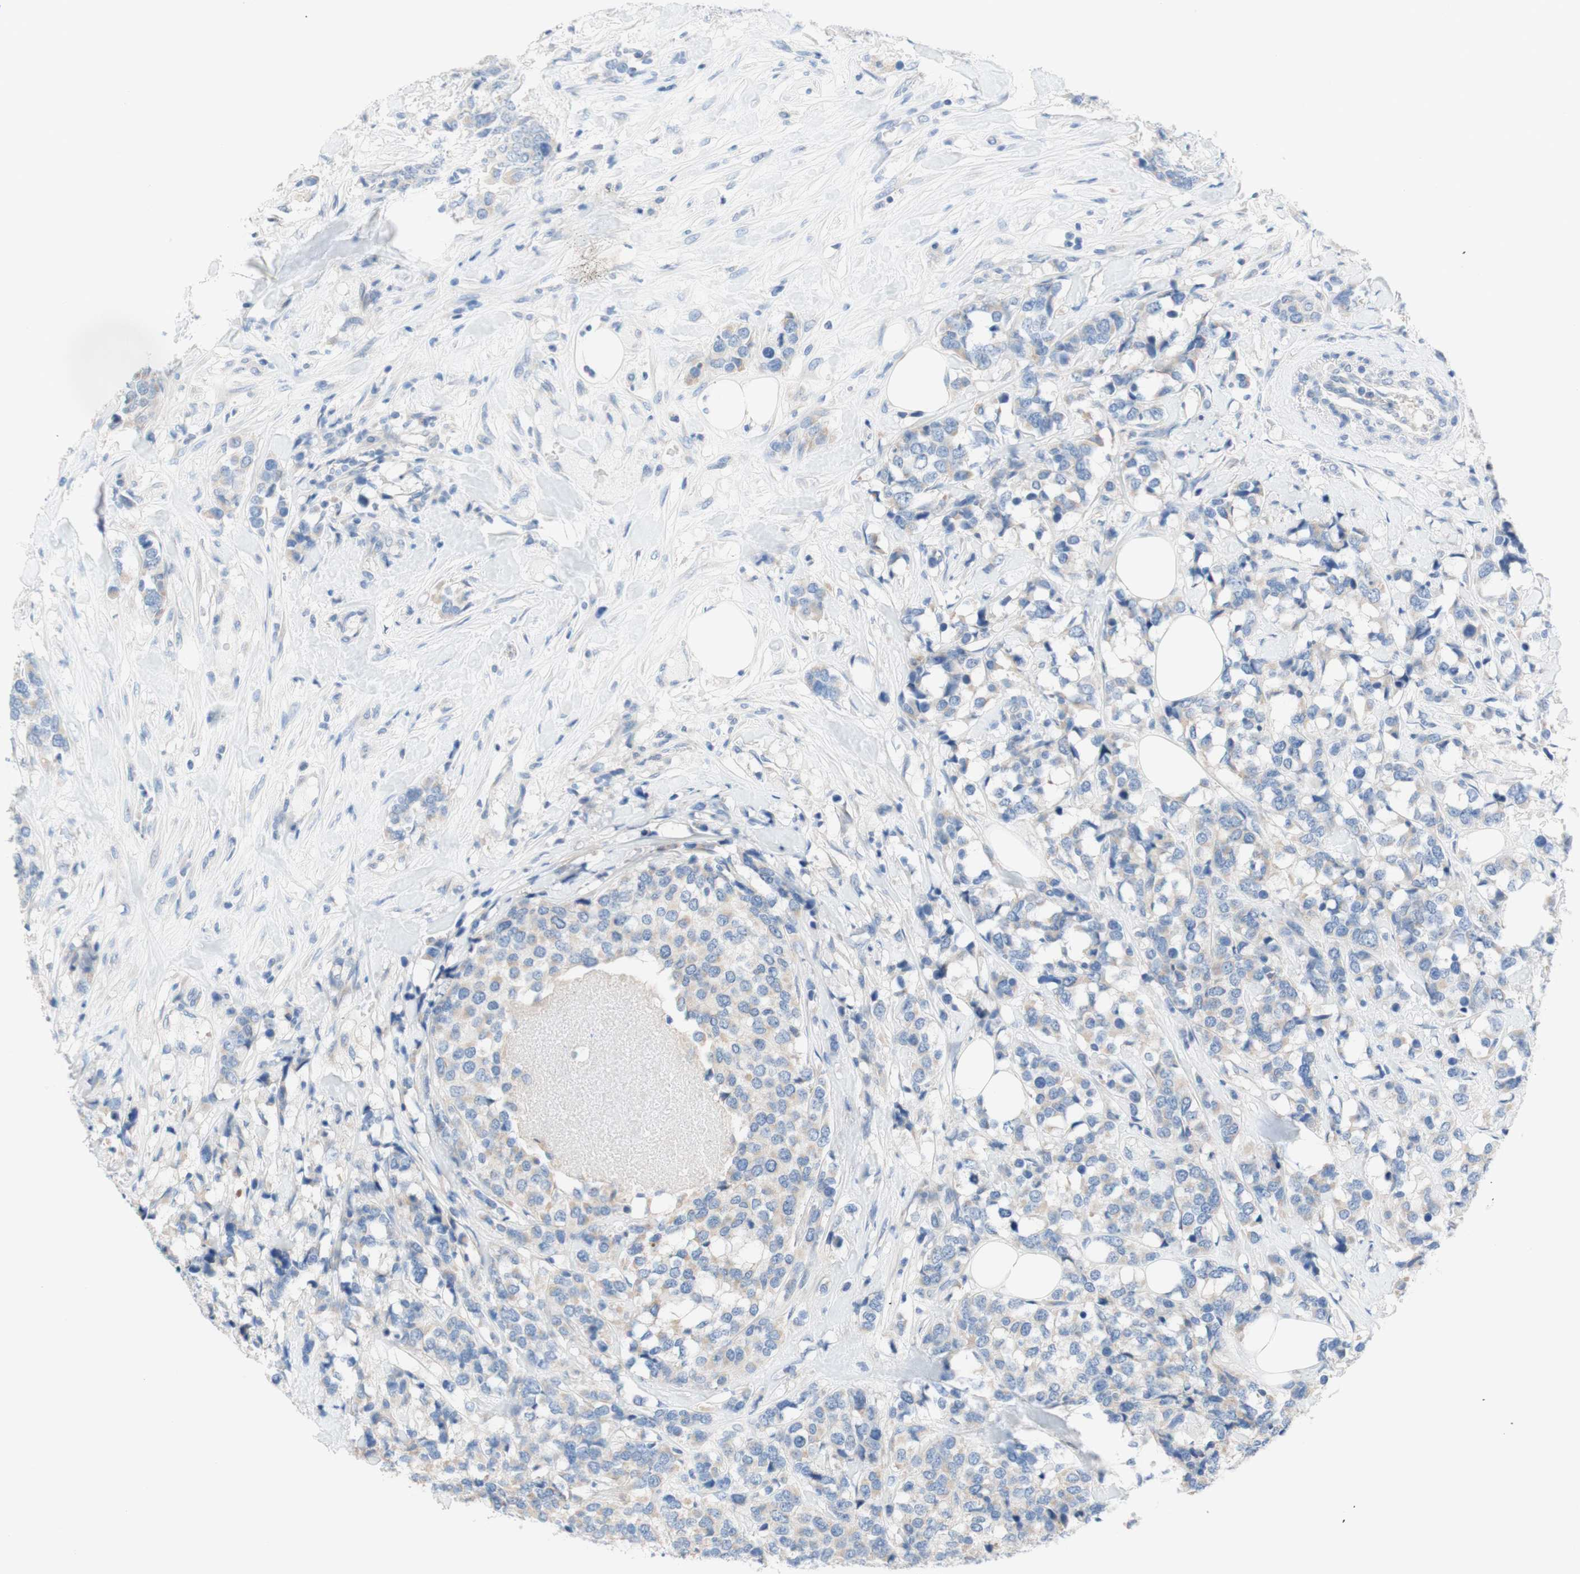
{"staining": {"intensity": "weak", "quantity": "25%-75%", "location": "cytoplasmic/membranous"}, "tissue": "breast cancer", "cell_type": "Tumor cells", "image_type": "cancer", "snomed": [{"axis": "morphology", "description": "Lobular carcinoma"}, {"axis": "topography", "description": "Breast"}], "caption": "Immunohistochemistry (IHC) image of neoplastic tissue: breast lobular carcinoma stained using immunohistochemistry (IHC) demonstrates low levels of weak protein expression localized specifically in the cytoplasmic/membranous of tumor cells, appearing as a cytoplasmic/membranous brown color.", "gene": "F3", "patient": {"sex": "female", "age": 59}}